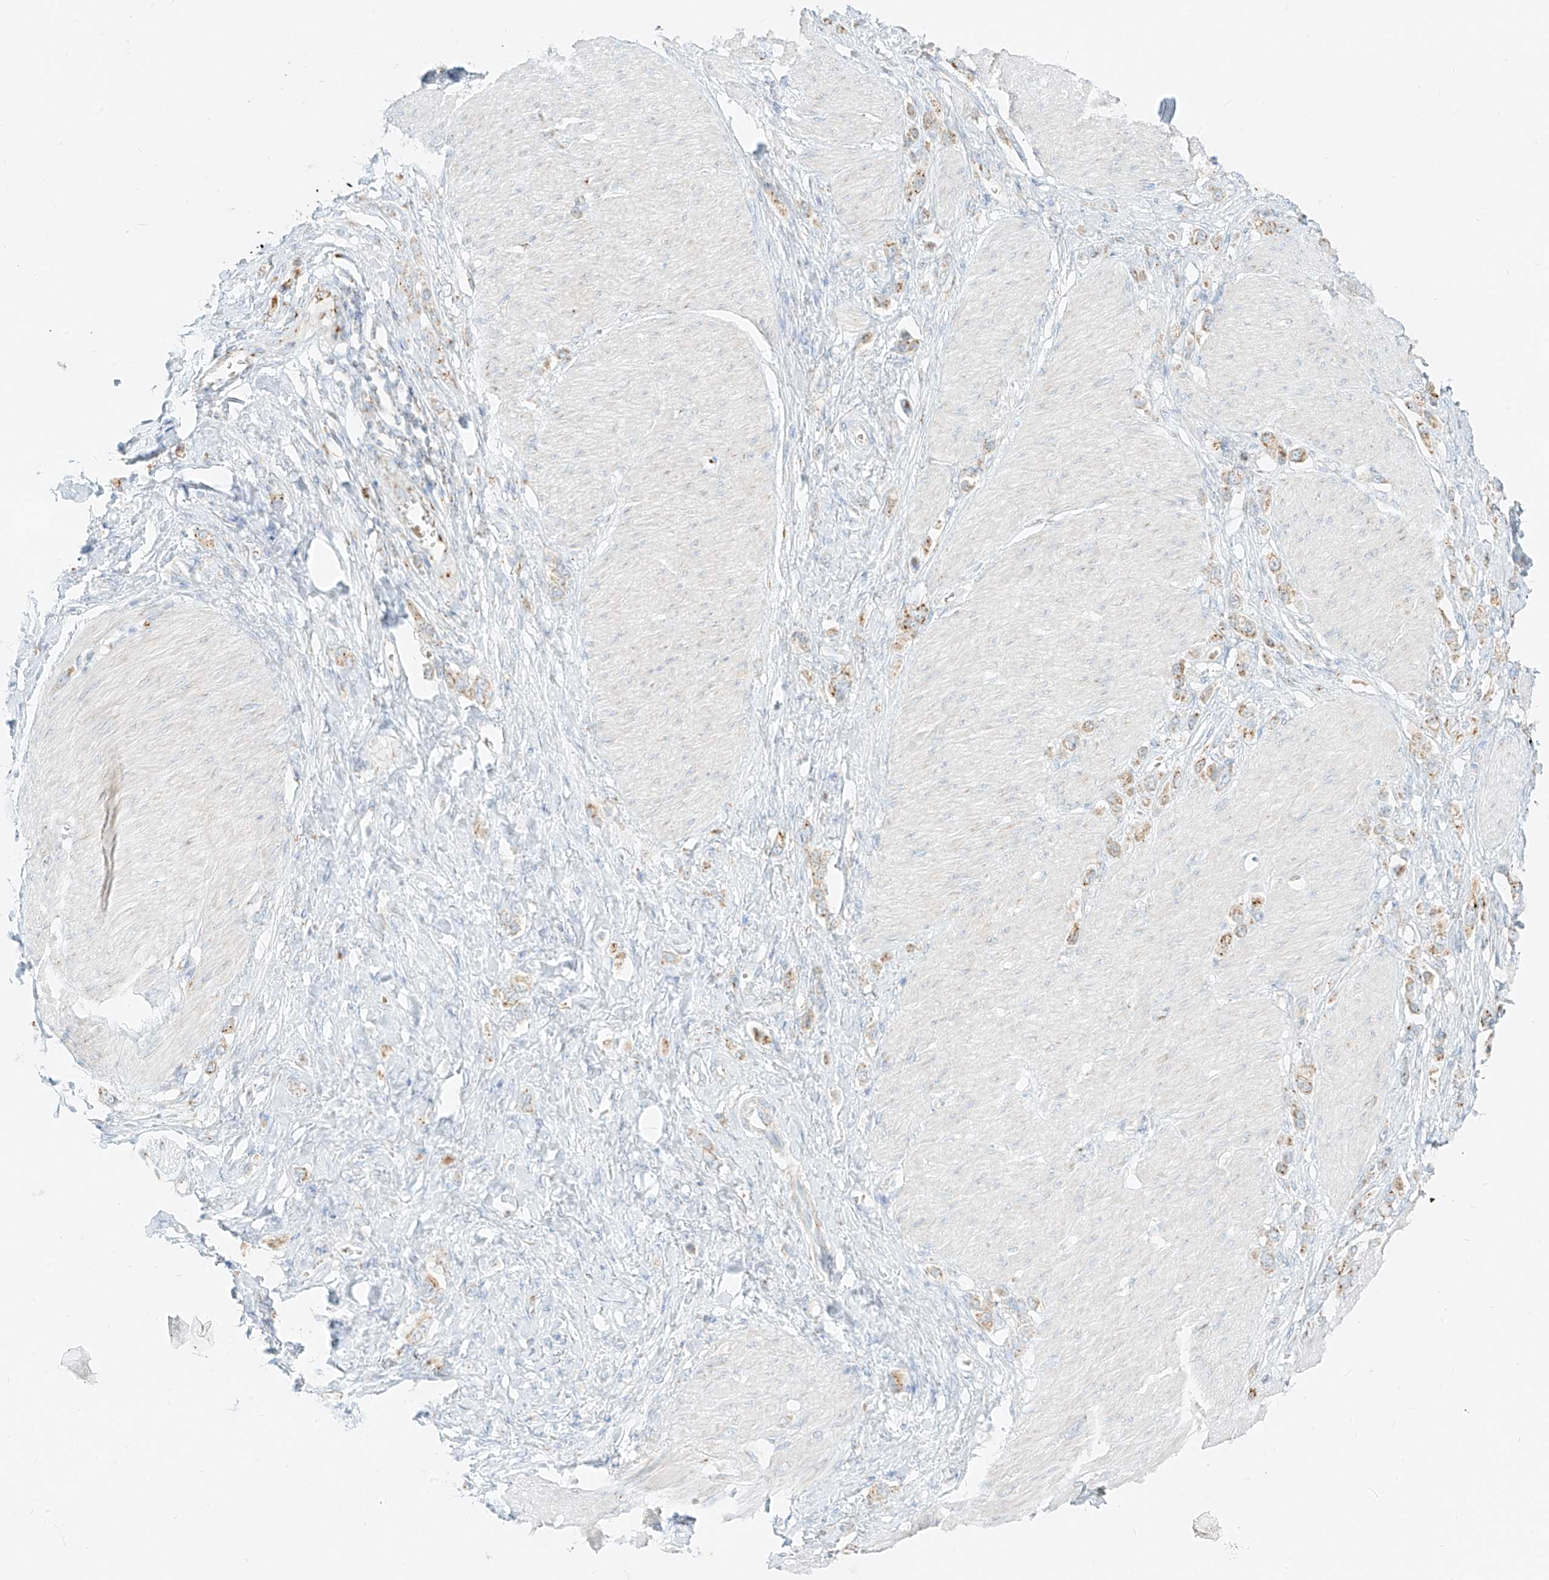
{"staining": {"intensity": "moderate", "quantity": ">75%", "location": "cytoplasmic/membranous"}, "tissue": "stomach cancer", "cell_type": "Tumor cells", "image_type": "cancer", "snomed": [{"axis": "morphology", "description": "Normal tissue, NOS"}, {"axis": "morphology", "description": "Adenocarcinoma, NOS"}, {"axis": "topography", "description": "Stomach, upper"}, {"axis": "topography", "description": "Stomach"}], "caption": "There is medium levels of moderate cytoplasmic/membranous staining in tumor cells of adenocarcinoma (stomach), as demonstrated by immunohistochemical staining (brown color).", "gene": "TMEM87B", "patient": {"sex": "female", "age": 65}}